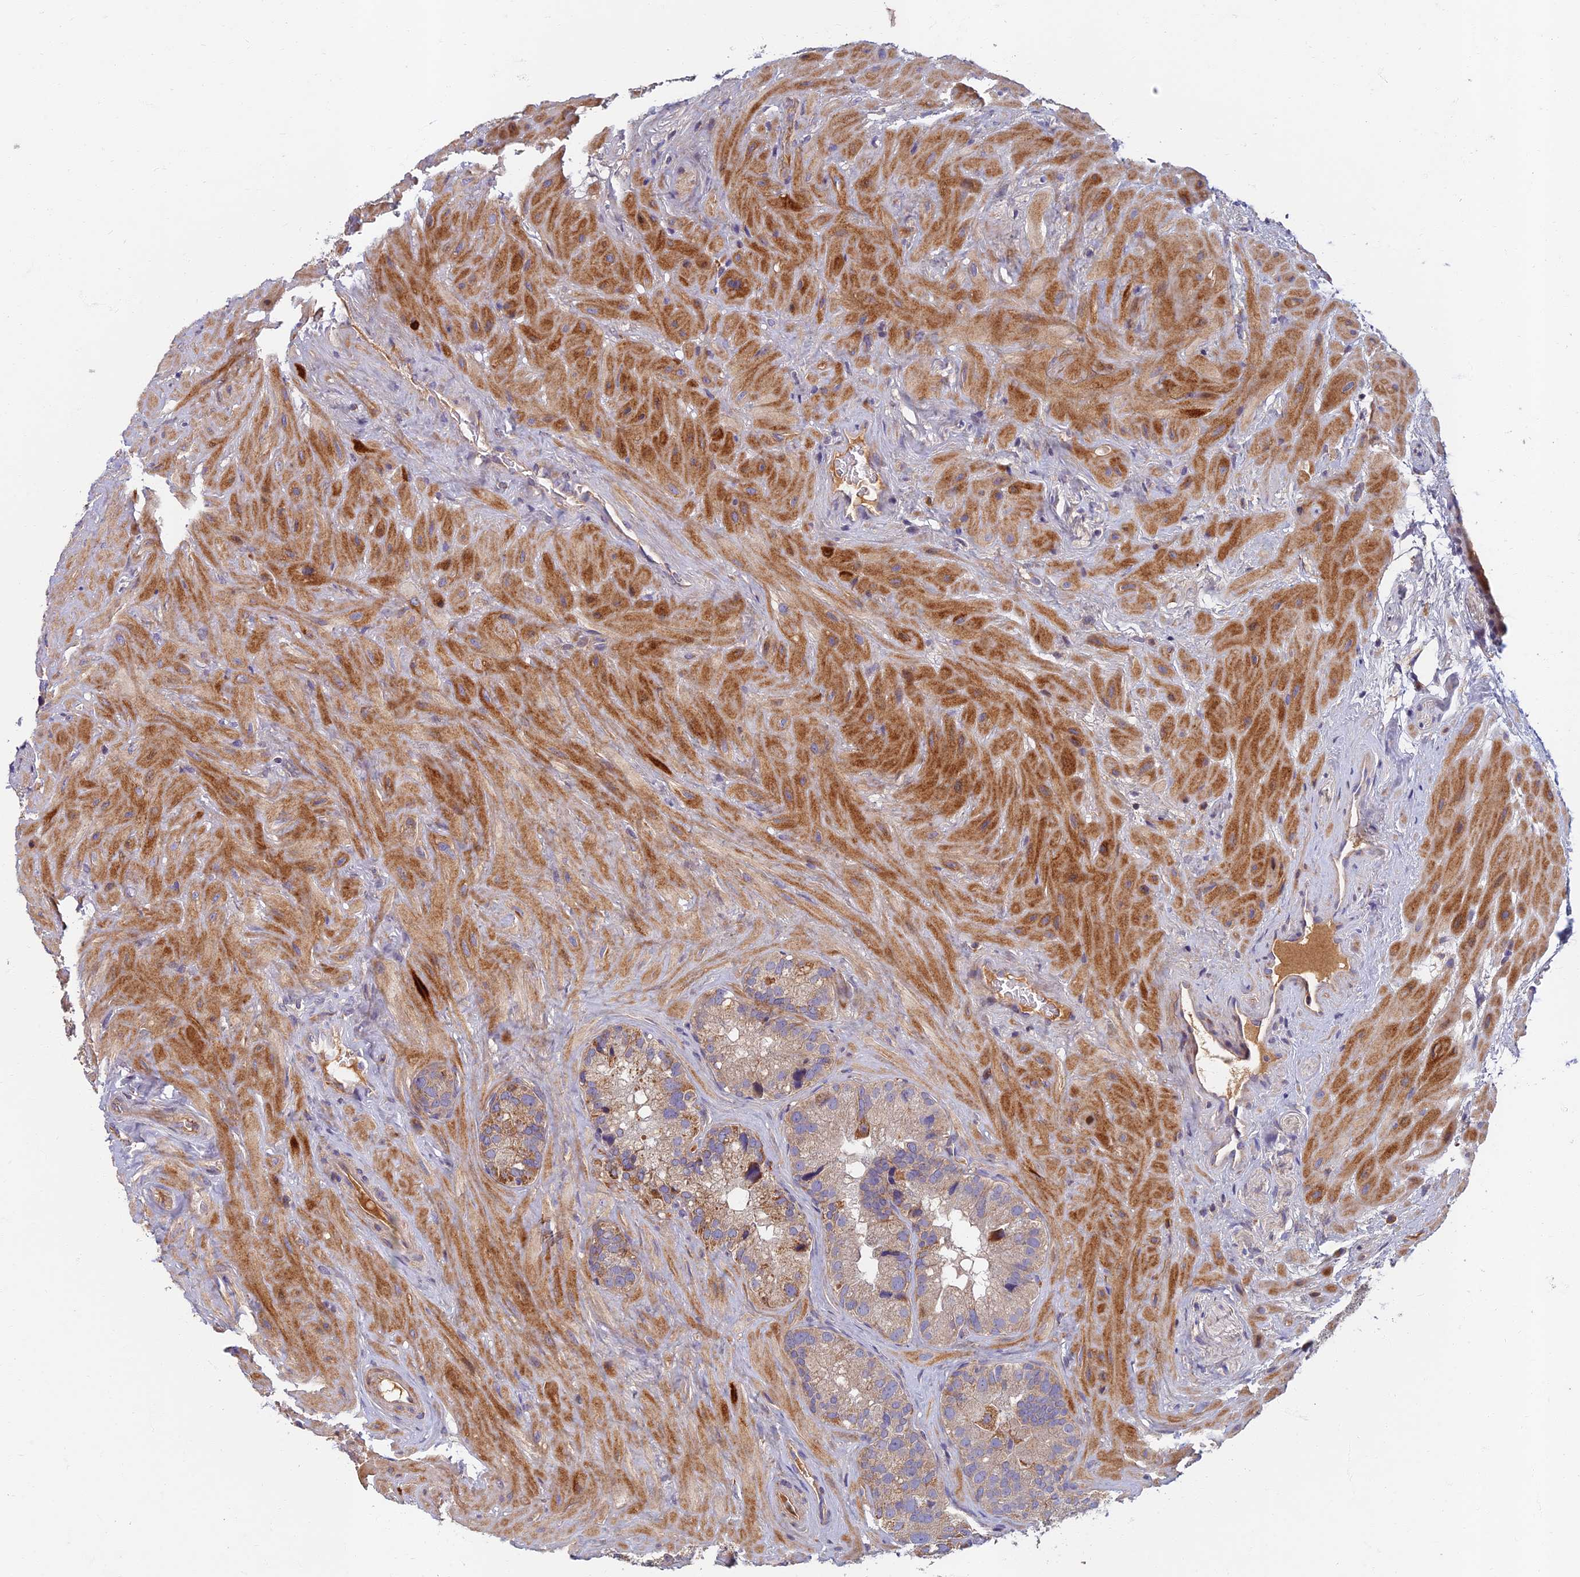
{"staining": {"intensity": "moderate", "quantity": "<25%", "location": "cytoplasmic/membranous"}, "tissue": "seminal vesicle", "cell_type": "Glandular cells", "image_type": "normal", "snomed": [{"axis": "morphology", "description": "Normal tissue, NOS"}, {"axis": "topography", "description": "Prostate"}, {"axis": "topography", "description": "Seminal veicle"}], "caption": "This image displays unremarkable seminal vesicle stained with immunohistochemistry (IHC) to label a protein in brown. The cytoplasmic/membranous of glandular cells show moderate positivity for the protein. Nuclei are counter-stained blue.", "gene": "SOGA1", "patient": {"sex": "male", "age": 68}}